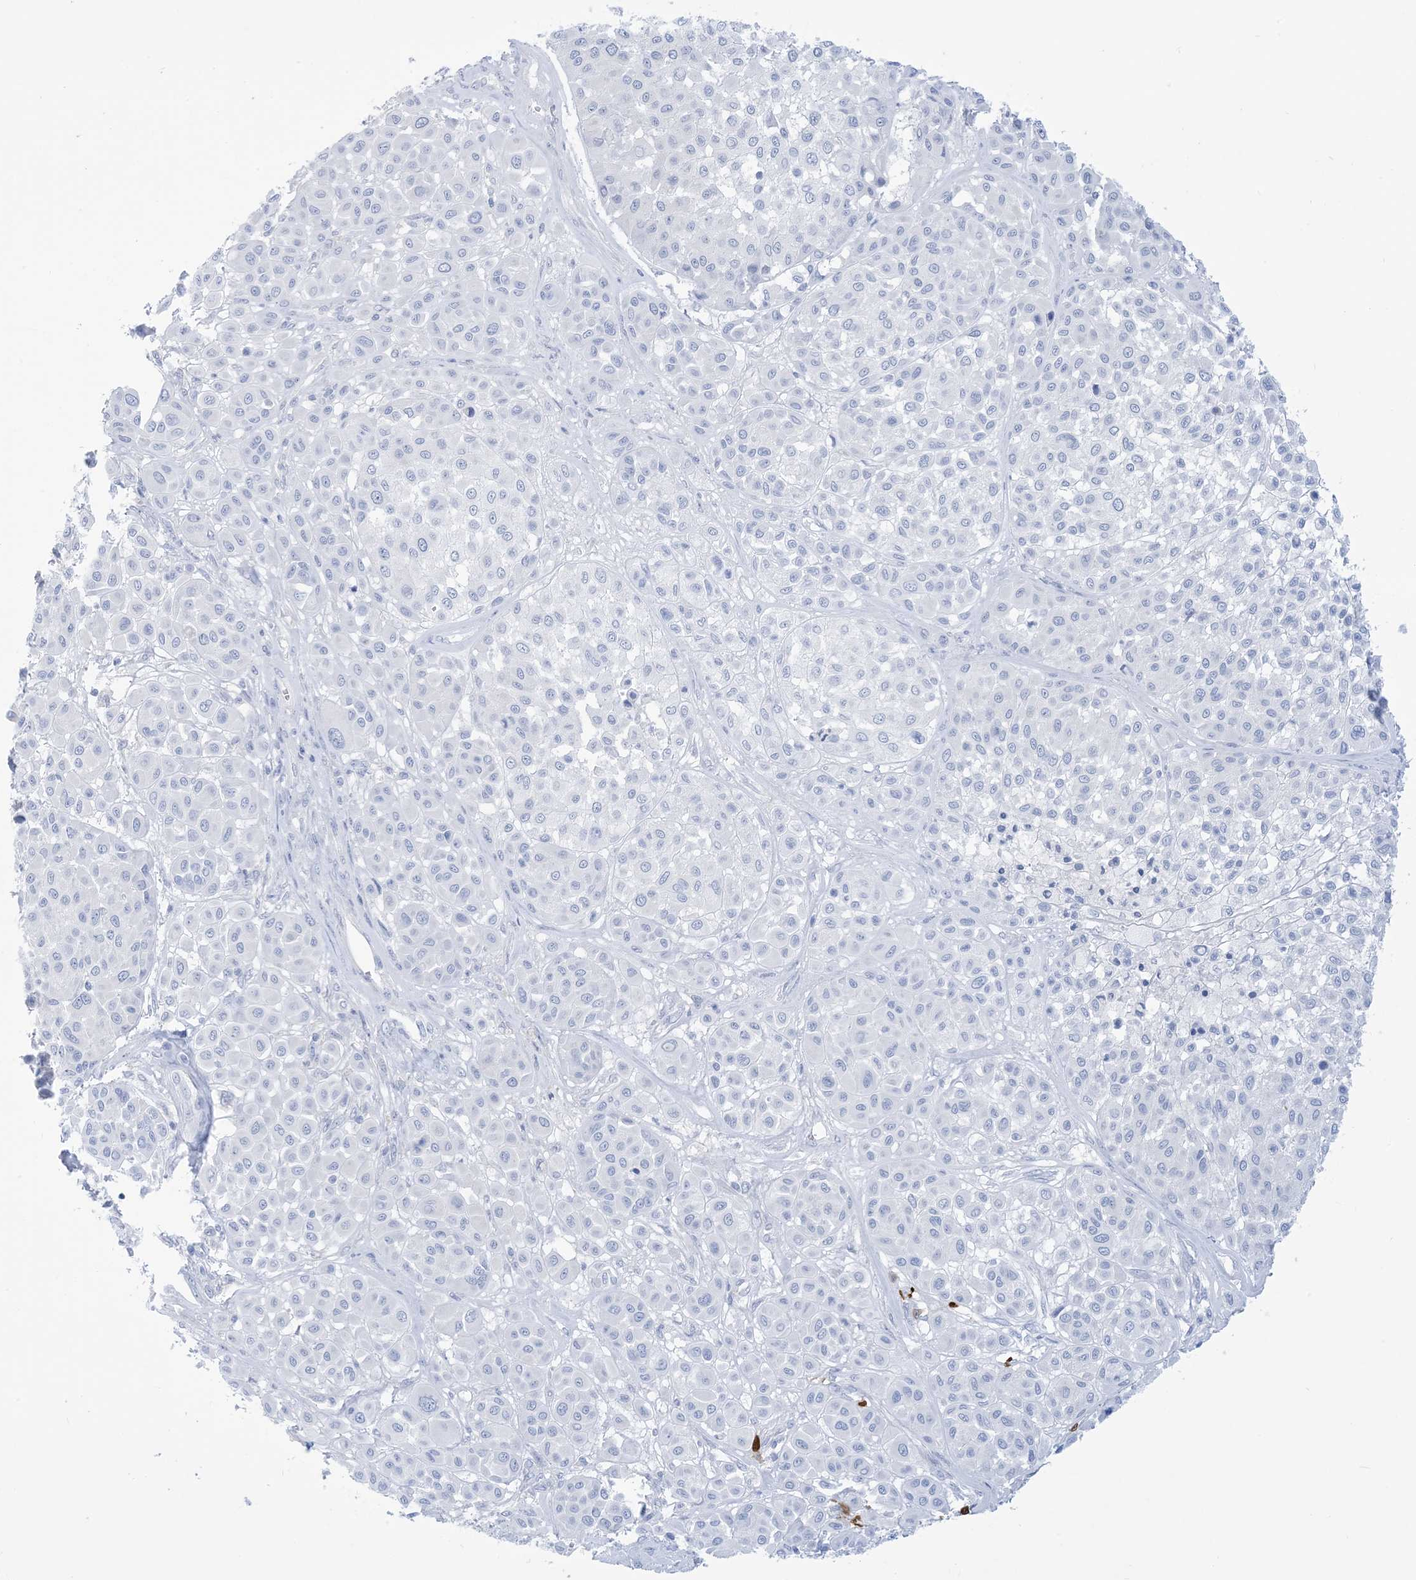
{"staining": {"intensity": "negative", "quantity": "none", "location": "none"}, "tissue": "melanoma", "cell_type": "Tumor cells", "image_type": "cancer", "snomed": [{"axis": "morphology", "description": "Malignant melanoma, Metastatic site"}, {"axis": "topography", "description": "Soft tissue"}], "caption": "Protein analysis of malignant melanoma (metastatic site) exhibits no significant staining in tumor cells. (DAB (3,3'-diaminobenzidine) immunohistochemistry (IHC) with hematoxylin counter stain).", "gene": "MARS2", "patient": {"sex": "male", "age": 41}}